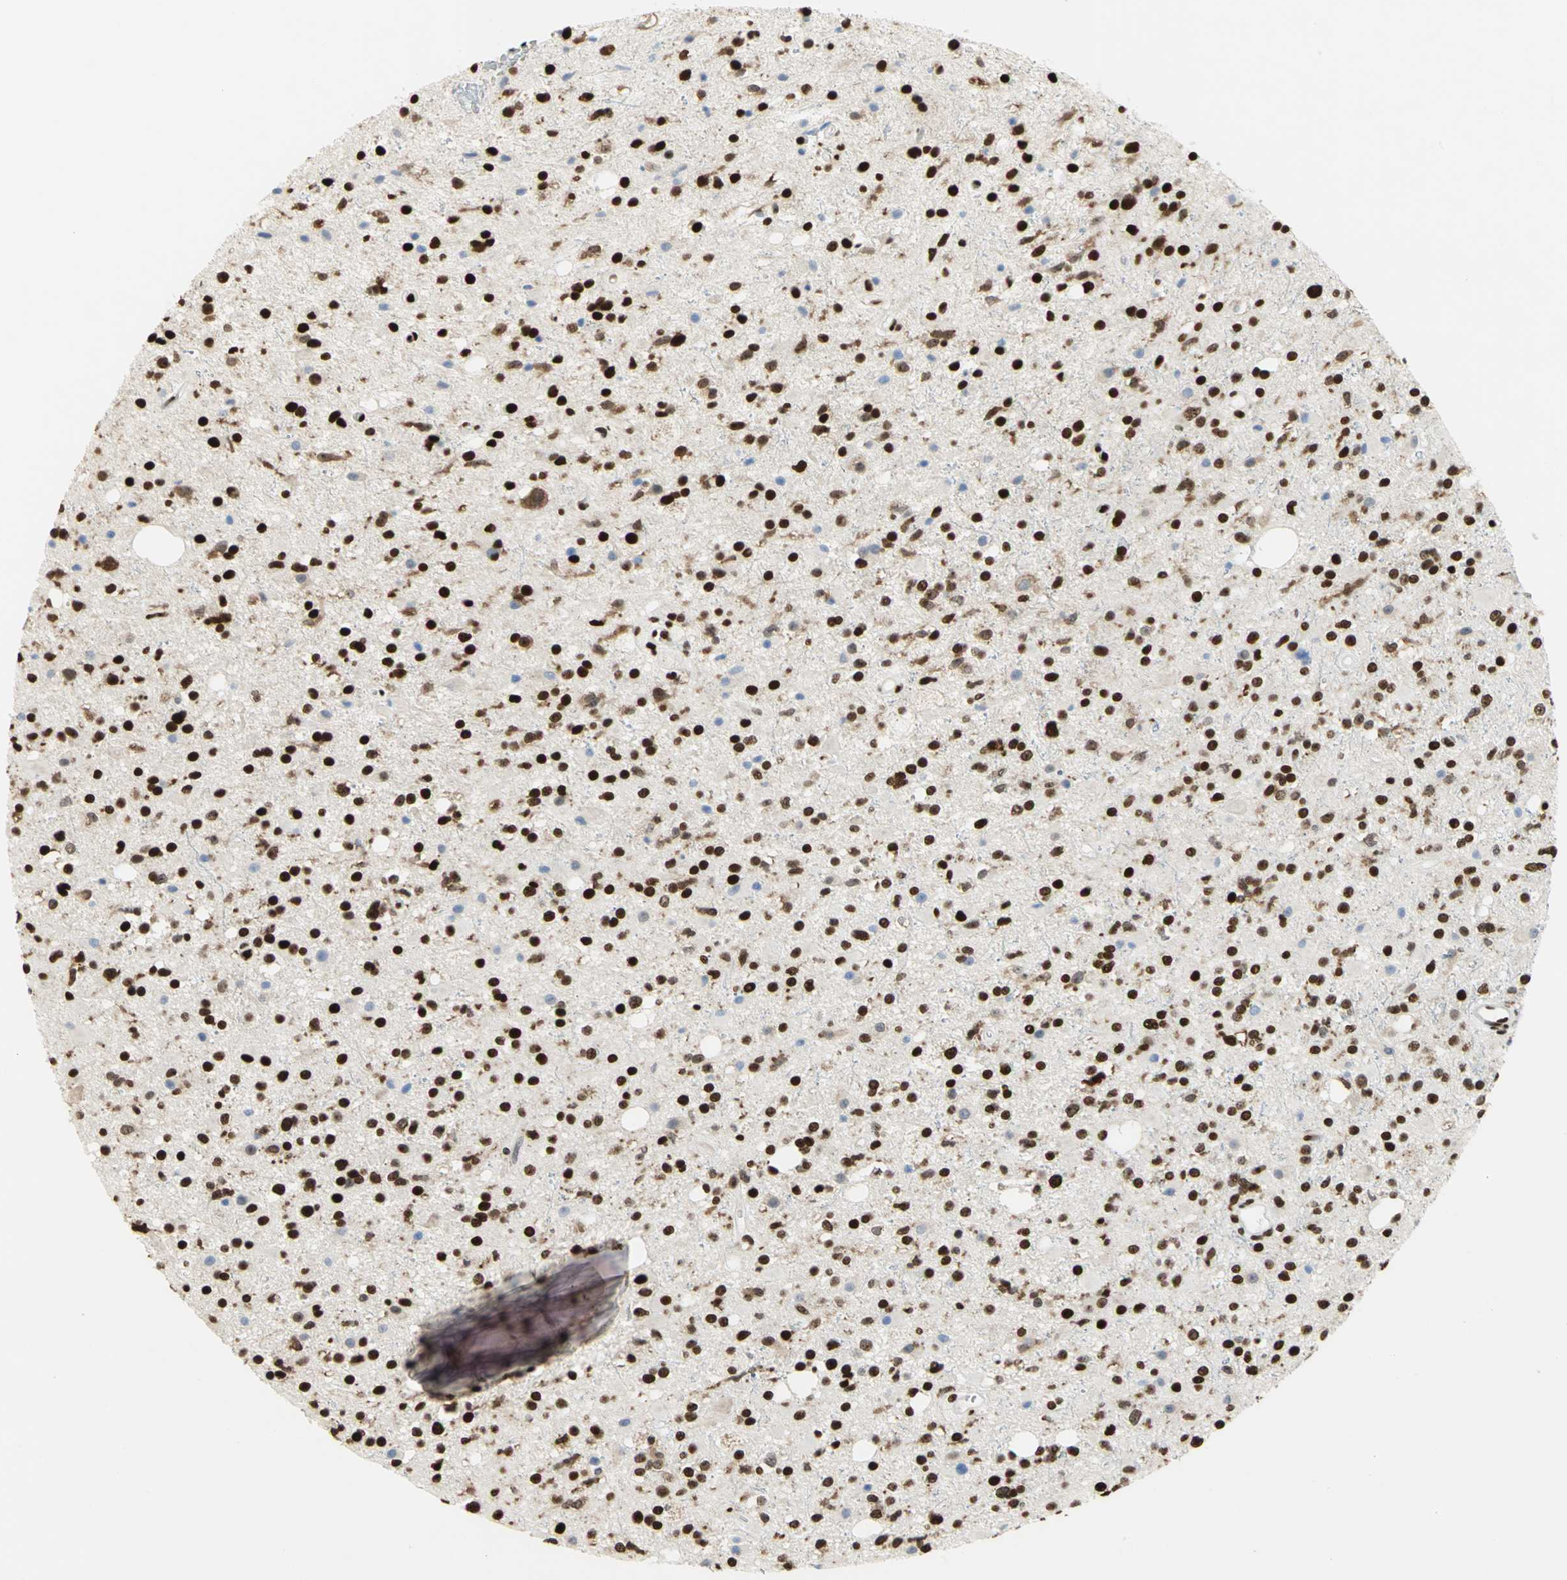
{"staining": {"intensity": "strong", "quantity": ">75%", "location": "nuclear"}, "tissue": "glioma", "cell_type": "Tumor cells", "image_type": "cancer", "snomed": [{"axis": "morphology", "description": "Glioma, malignant, High grade"}, {"axis": "topography", "description": "Brain"}], "caption": "High-magnification brightfield microscopy of glioma stained with DAB (brown) and counterstained with hematoxylin (blue). tumor cells exhibit strong nuclear positivity is identified in about>75% of cells.", "gene": "HMGB1", "patient": {"sex": "male", "age": 33}}